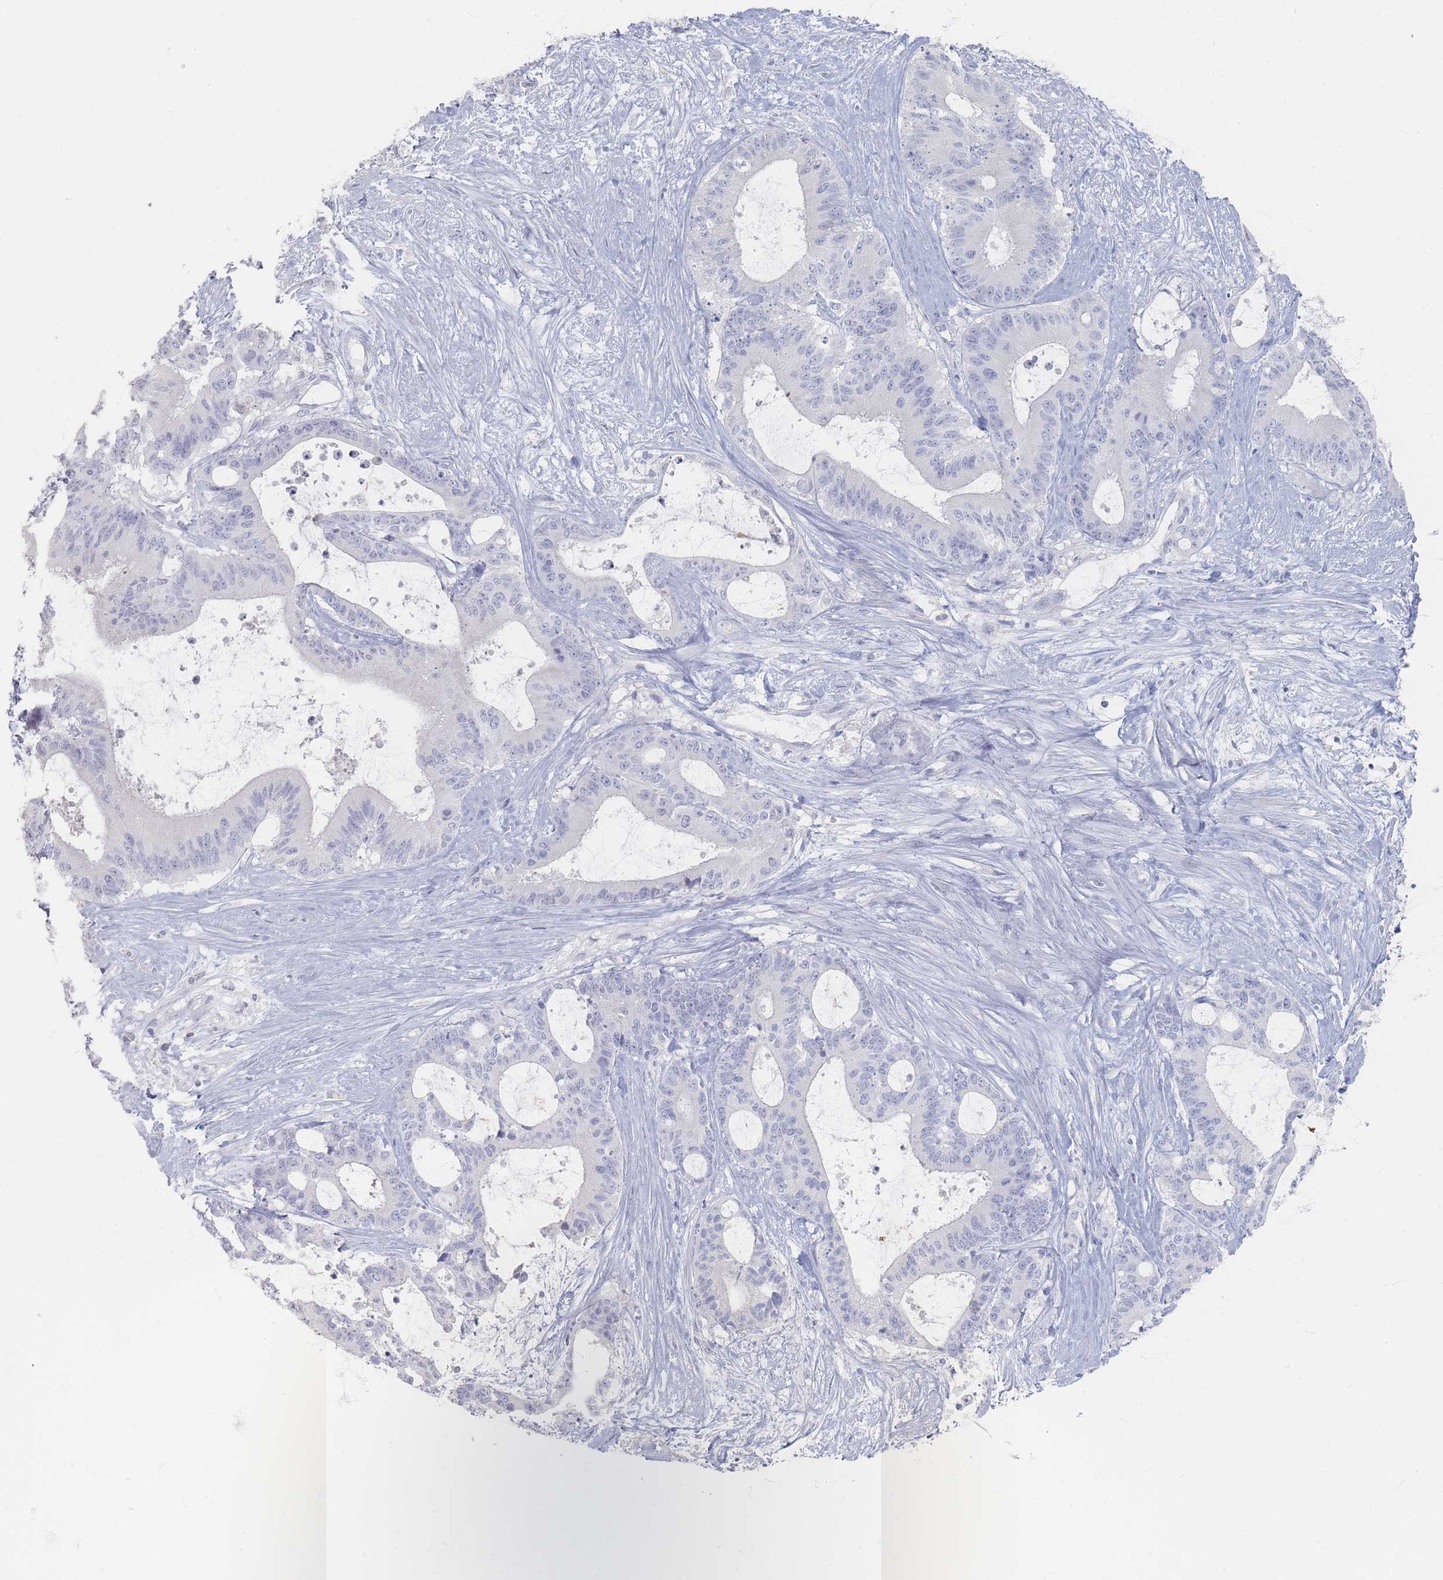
{"staining": {"intensity": "negative", "quantity": "none", "location": "none"}, "tissue": "liver cancer", "cell_type": "Tumor cells", "image_type": "cancer", "snomed": [{"axis": "morphology", "description": "Normal tissue, NOS"}, {"axis": "morphology", "description": "Cholangiocarcinoma"}, {"axis": "topography", "description": "Liver"}, {"axis": "topography", "description": "Peripheral nerve tissue"}], "caption": "A histopathology image of liver cancer (cholangiocarcinoma) stained for a protein displays no brown staining in tumor cells. The staining is performed using DAB brown chromogen with nuclei counter-stained in using hematoxylin.", "gene": "CD37", "patient": {"sex": "female", "age": 73}}